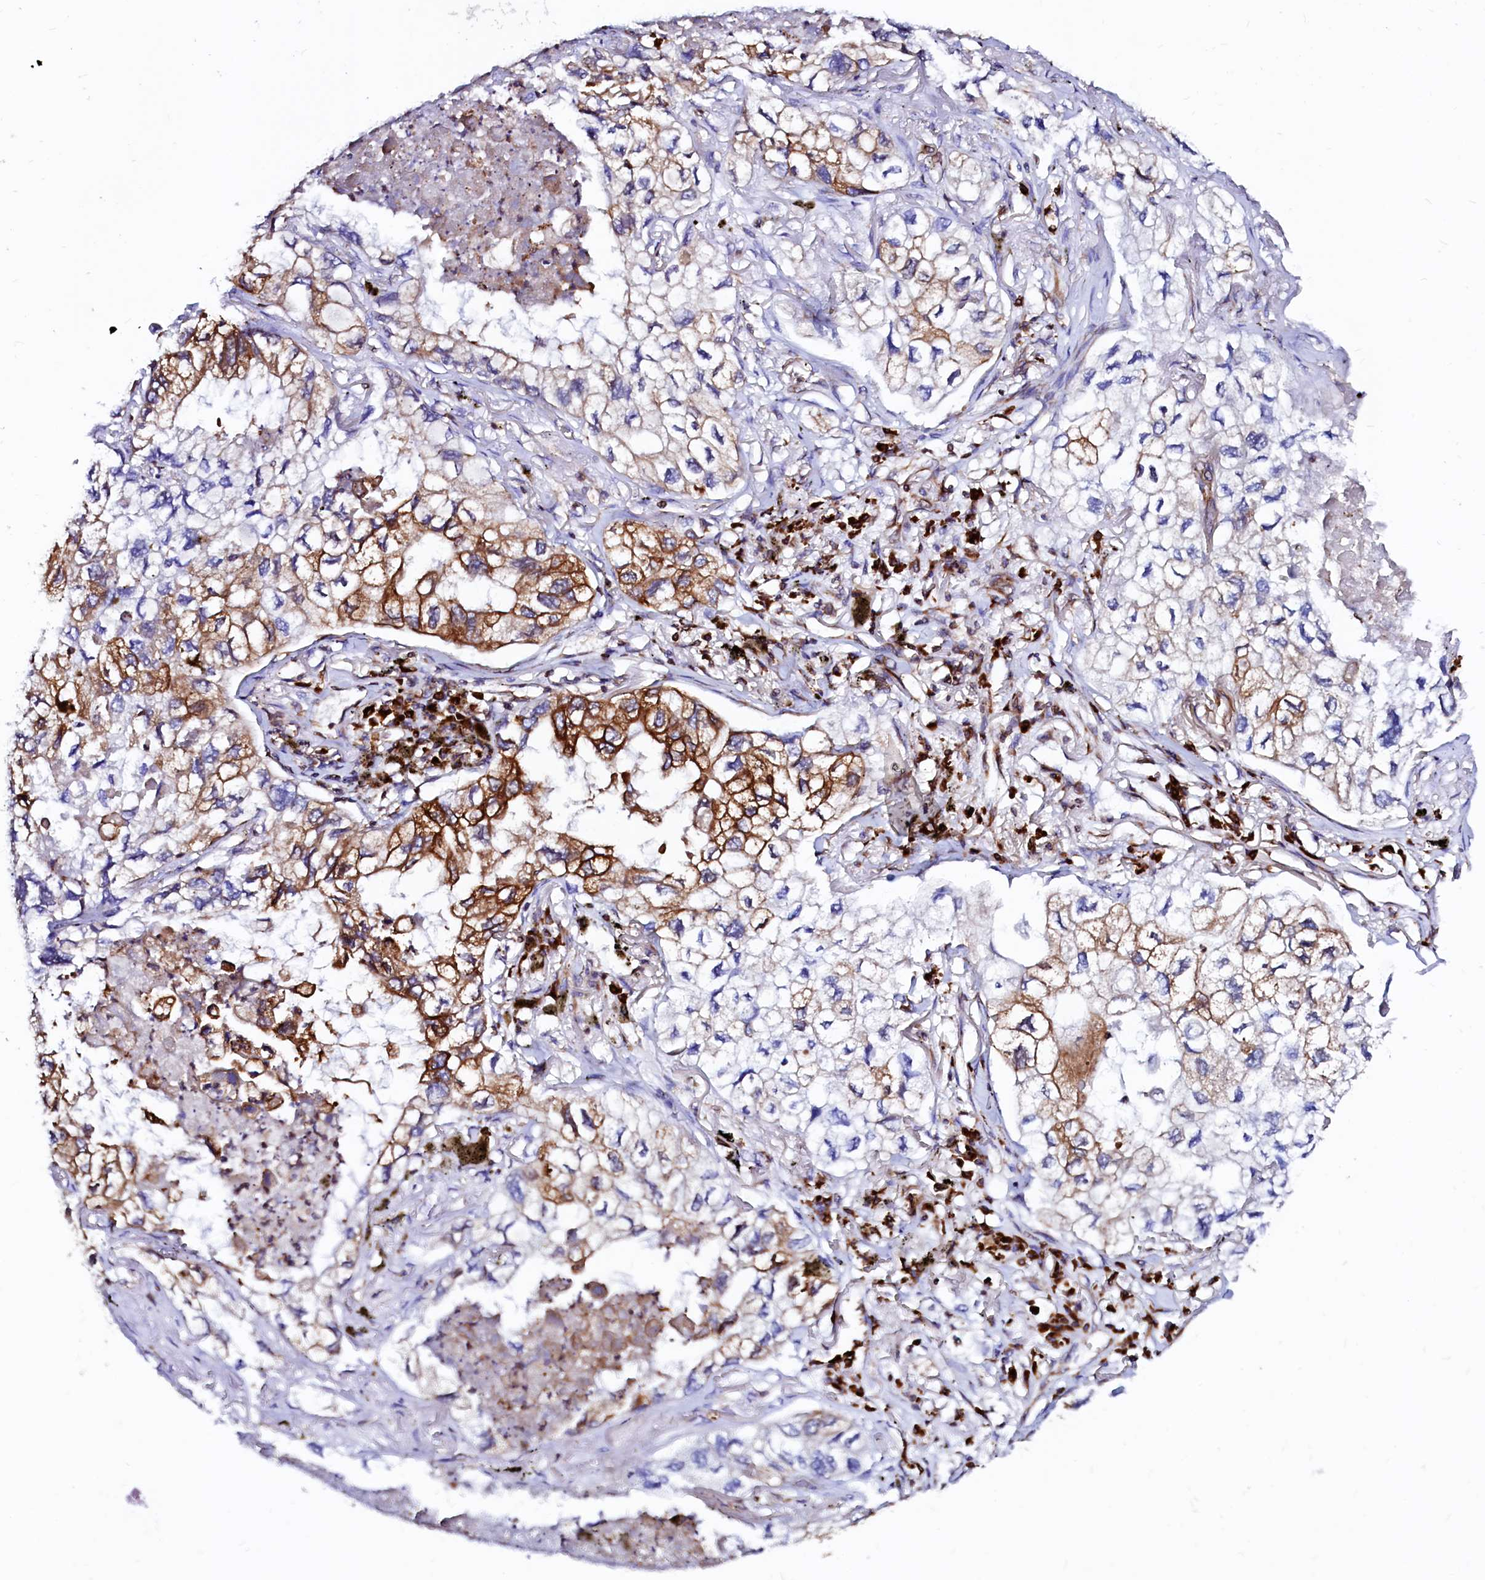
{"staining": {"intensity": "strong", "quantity": "25%-75%", "location": "cytoplasmic/membranous"}, "tissue": "lung cancer", "cell_type": "Tumor cells", "image_type": "cancer", "snomed": [{"axis": "morphology", "description": "Adenocarcinoma, NOS"}, {"axis": "topography", "description": "Lung"}], "caption": "Human adenocarcinoma (lung) stained with a brown dye reveals strong cytoplasmic/membranous positive staining in approximately 25%-75% of tumor cells.", "gene": "DERL1", "patient": {"sex": "female", "age": 70}}